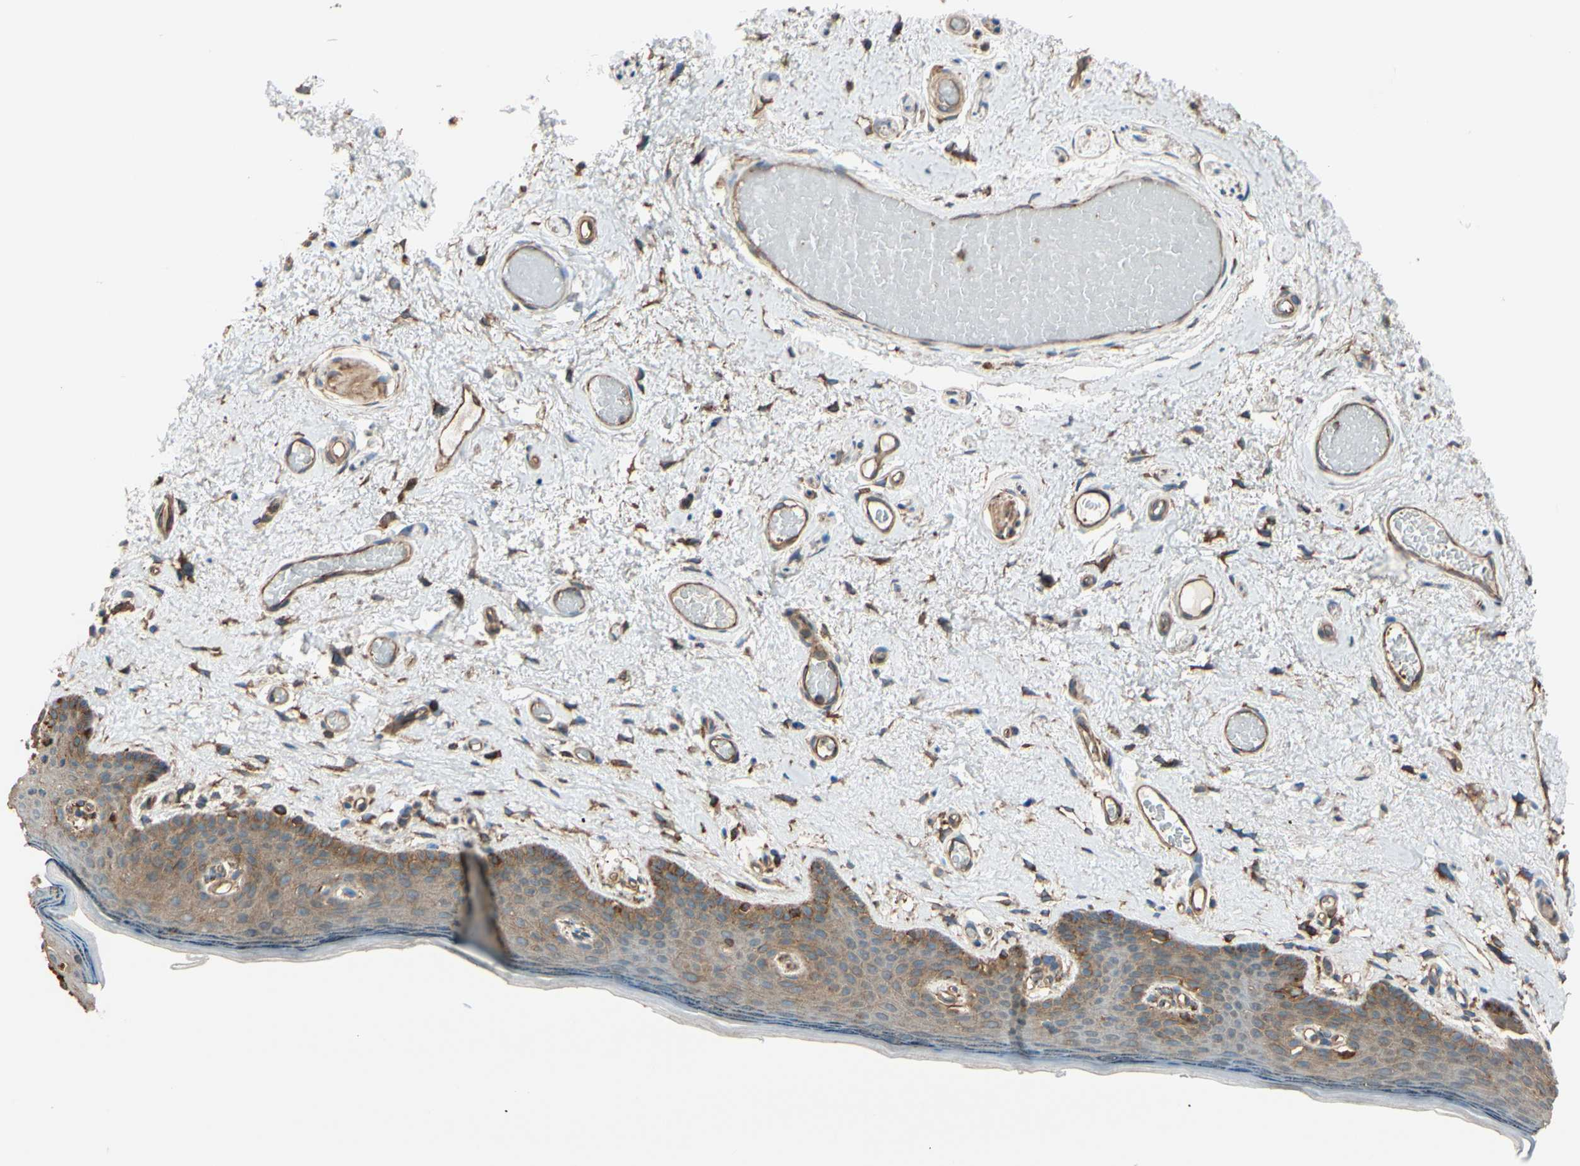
{"staining": {"intensity": "moderate", "quantity": "25%-75%", "location": "cytoplasmic/membranous"}, "tissue": "skin", "cell_type": "Epidermal cells", "image_type": "normal", "snomed": [{"axis": "morphology", "description": "Normal tissue, NOS"}, {"axis": "topography", "description": "Vulva"}], "caption": "The image displays staining of benign skin, revealing moderate cytoplasmic/membranous protein staining (brown color) within epidermal cells.", "gene": "EPS15", "patient": {"sex": "female", "age": 54}}